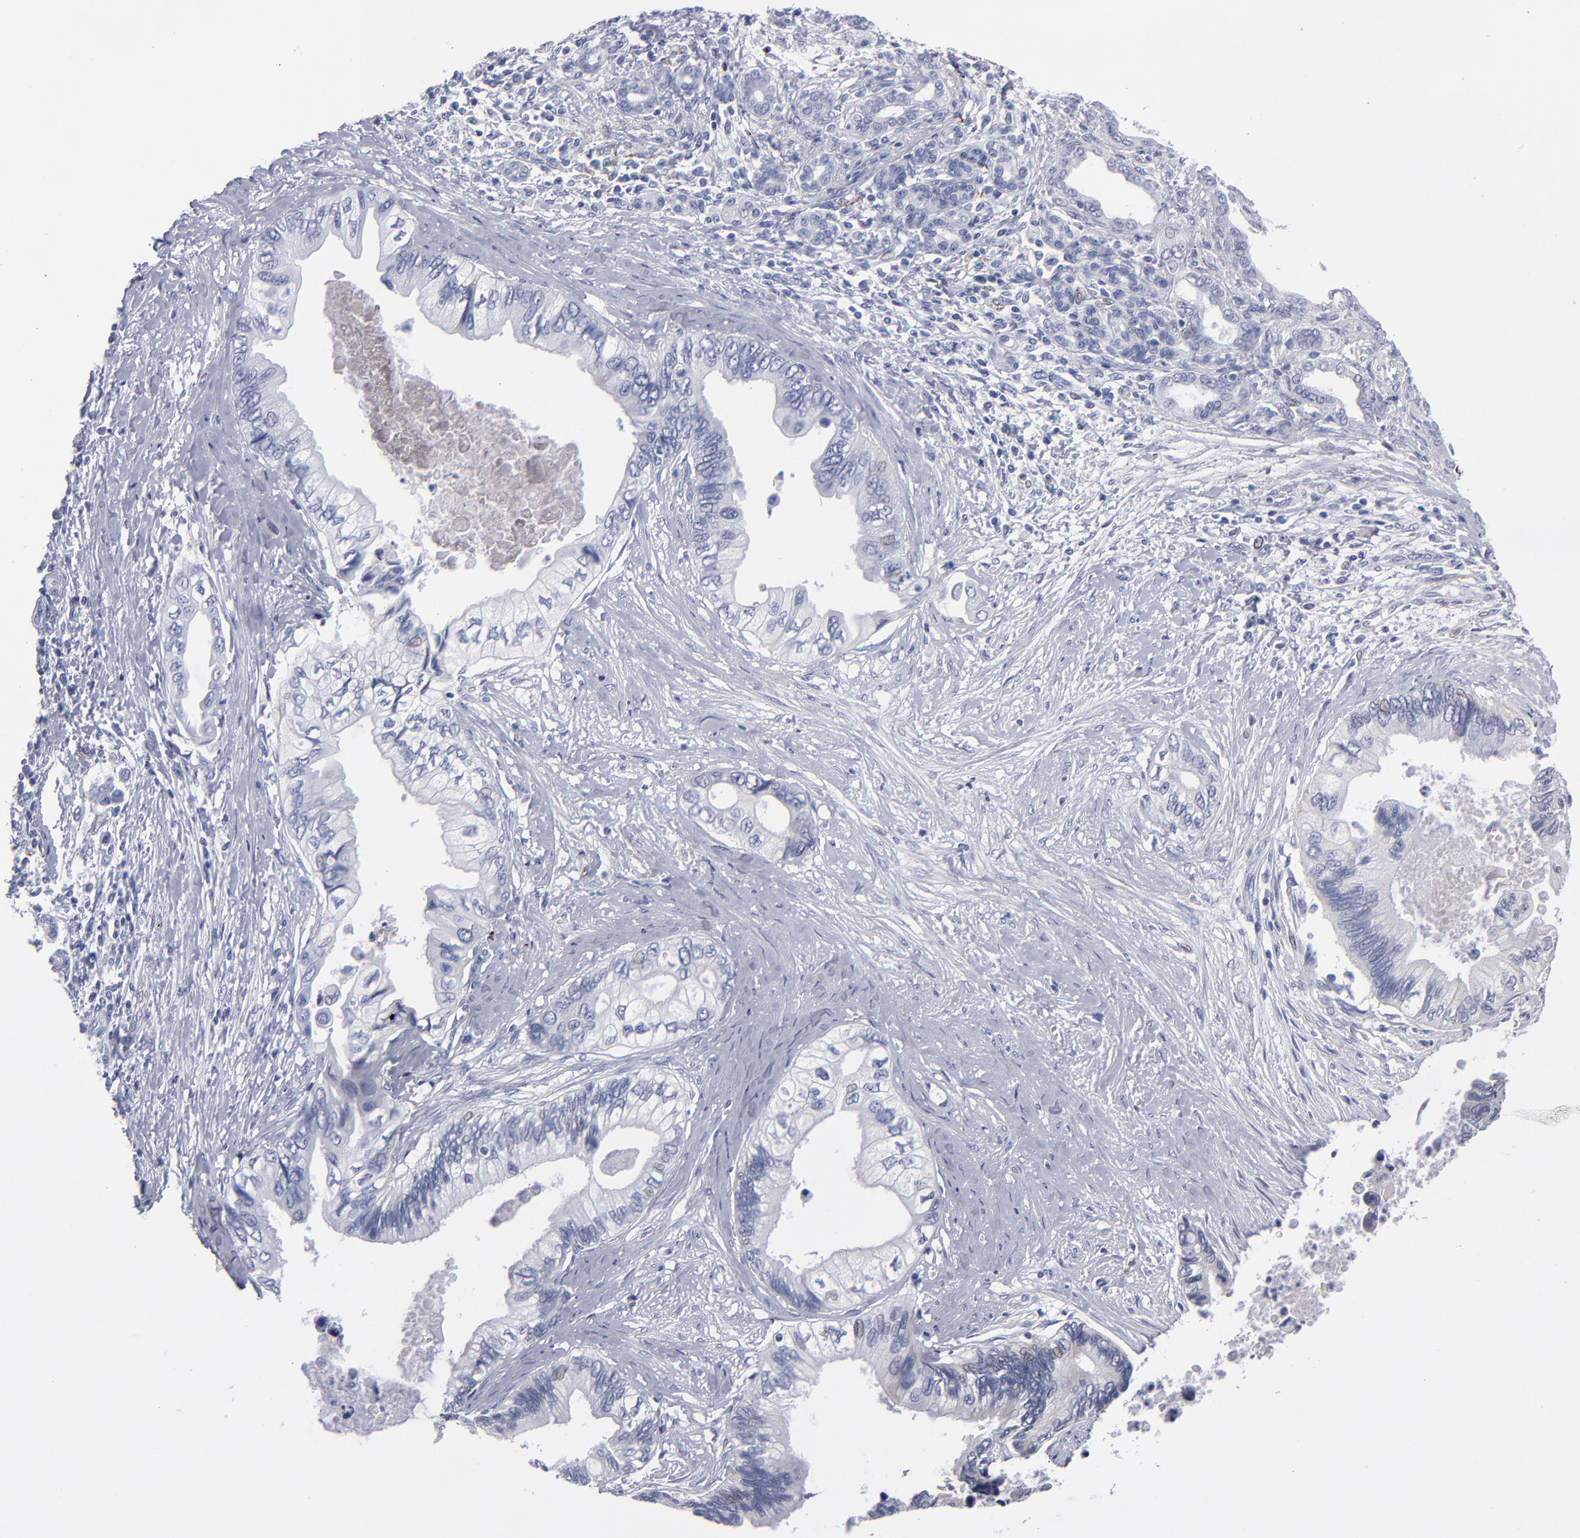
{"staining": {"intensity": "negative", "quantity": "none", "location": "none"}, "tissue": "pancreatic cancer", "cell_type": "Tumor cells", "image_type": "cancer", "snomed": [{"axis": "morphology", "description": "Adenocarcinoma, NOS"}, {"axis": "topography", "description": "Pancreas"}], "caption": "Micrograph shows no significant protein expression in tumor cells of pancreatic adenocarcinoma. Brightfield microscopy of immunohistochemistry stained with DAB (3,3'-diaminobenzidine) (brown) and hematoxylin (blue), captured at high magnification.", "gene": "CADM3", "patient": {"sex": "female", "age": 66}}